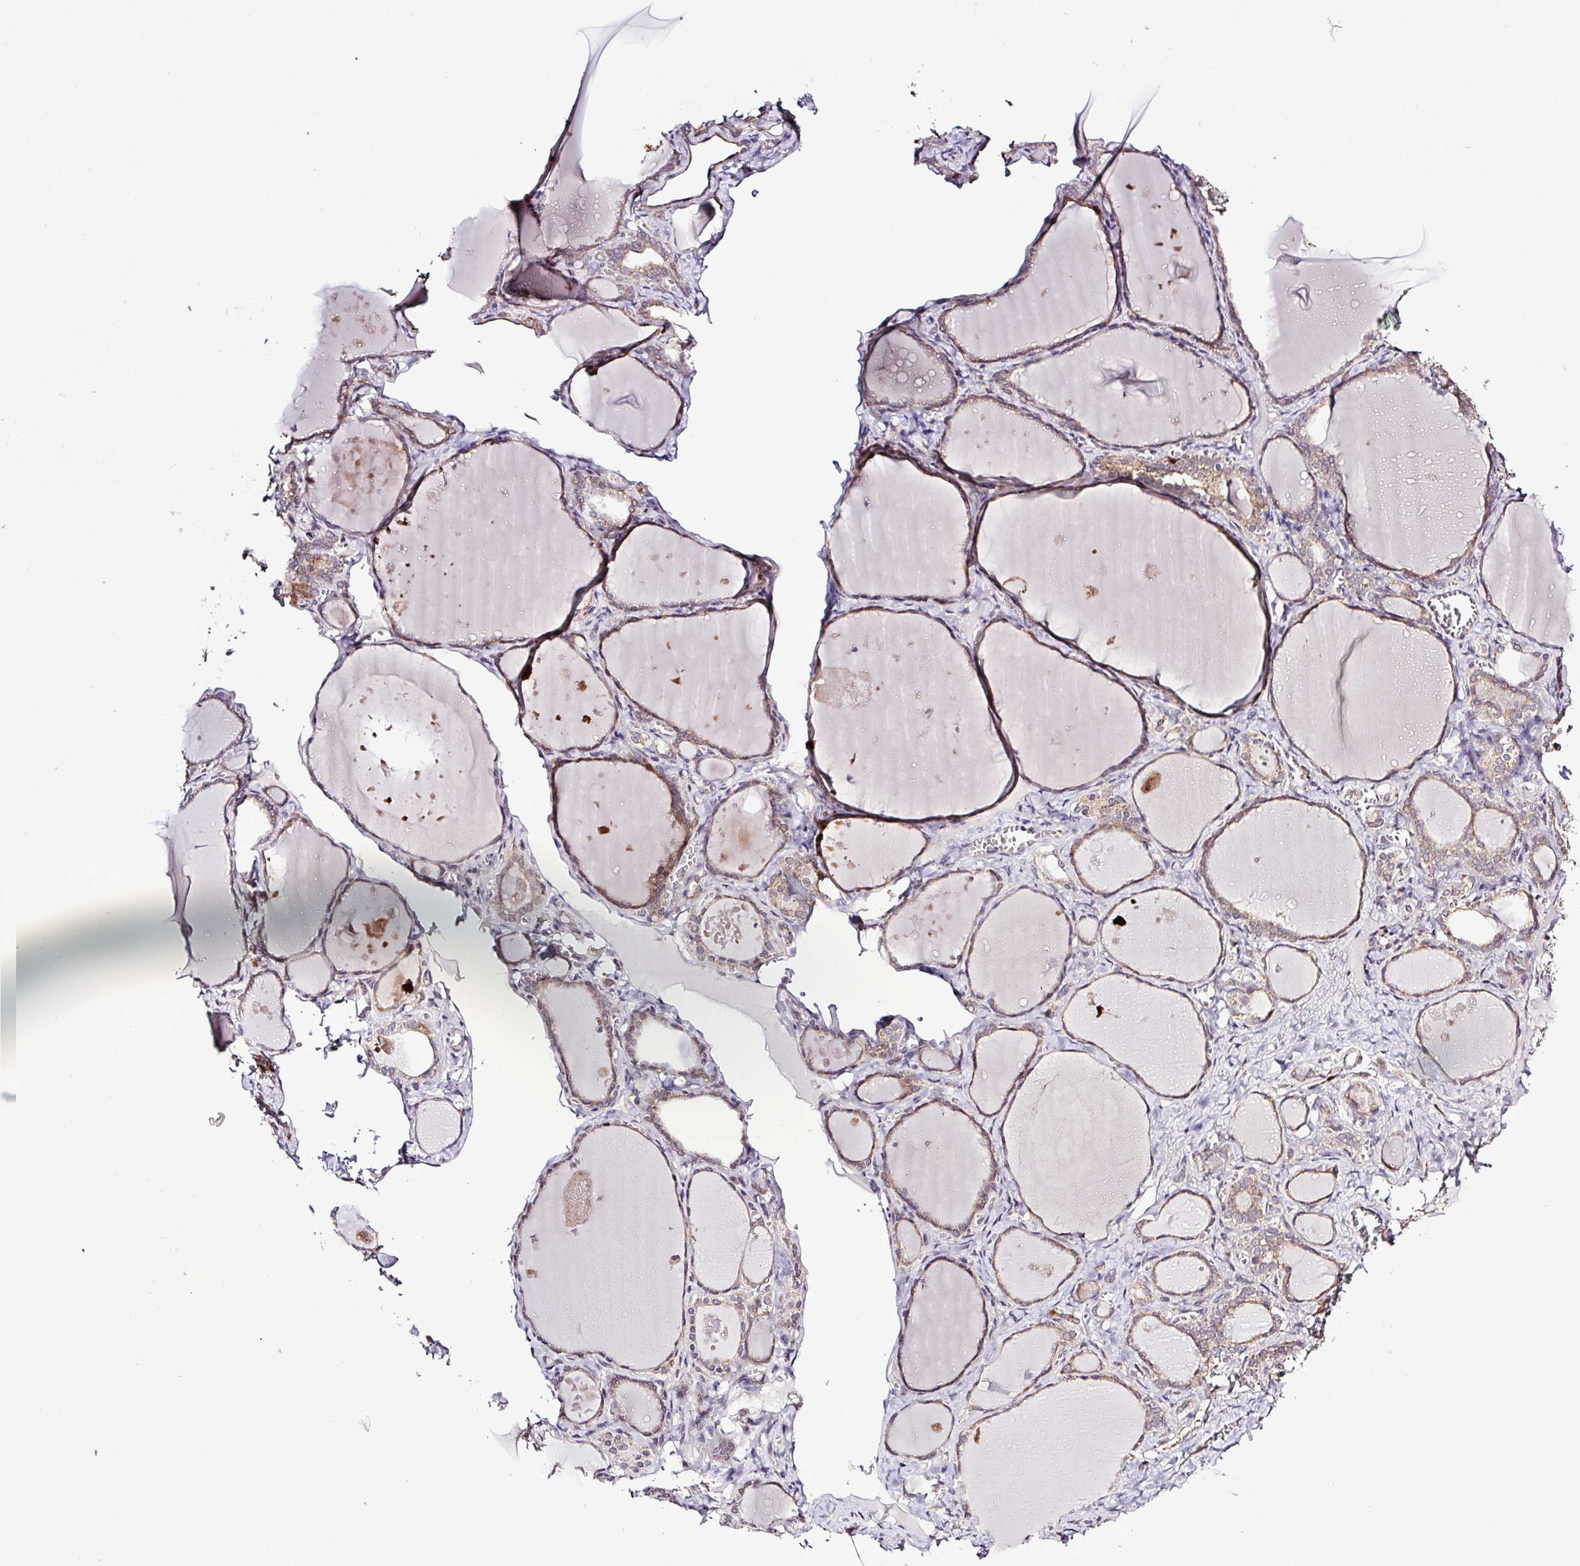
{"staining": {"intensity": "moderate", "quantity": ">75%", "location": "cytoplasmic/membranous"}, "tissue": "thyroid gland", "cell_type": "Glandular cells", "image_type": "normal", "snomed": [{"axis": "morphology", "description": "Normal tissue, NOS"}, {"axis": "topography", "description": "Thyroid gland"}], "caption": "Brown immunohistochemical staining in benign human thyroid gland reveals moderate cytoplasmic/membranous positivity in approximately >75% of glandular cells. The protein of interest is shown in brown color, while the nuclei are stained blue.", "gene": "SMCO4", "patient": {"sex": "female", "age": 42}}